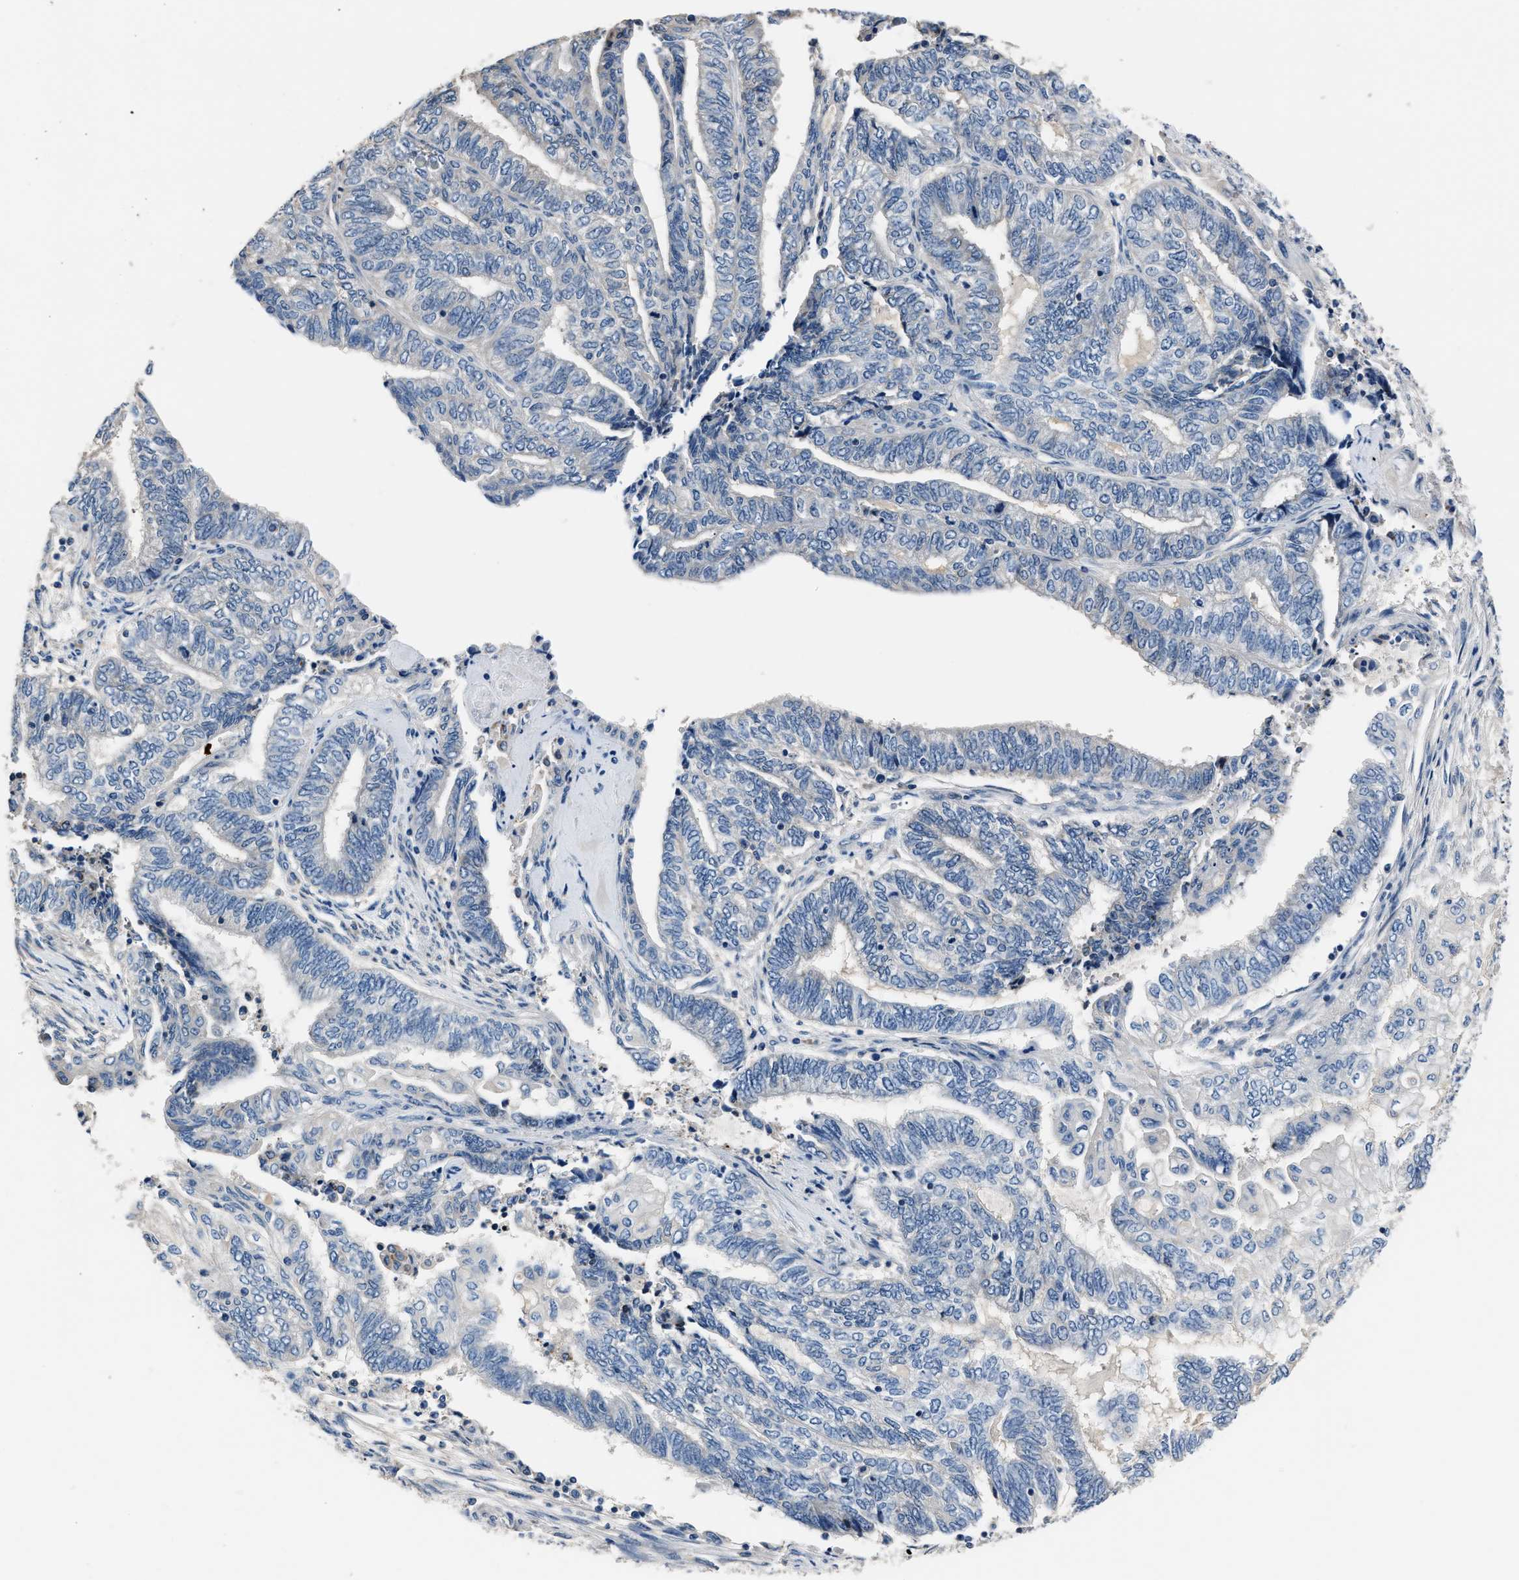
{"staining": {"intensity": "negative", "quantity": "none", "location": "none"}, "tissue": "endometrial cancer", "cell_type": "Tumor cells", "image_type": "cancer", "snomed": [{"axis": "morphology", "description": "Adenocarcinoma, NOS"}, {"axis": "topography", "description": "Uterus"}, {"axis": "topography", "description": "Endometrium"}], "caption": "A histopathology image of endometrial cancer (adenocarcinoma) stained for a protein demonstrates no brown staining in tumor cells.", "gene": "DNAJC24", "patient": {"sex": "female", "age": 70}}